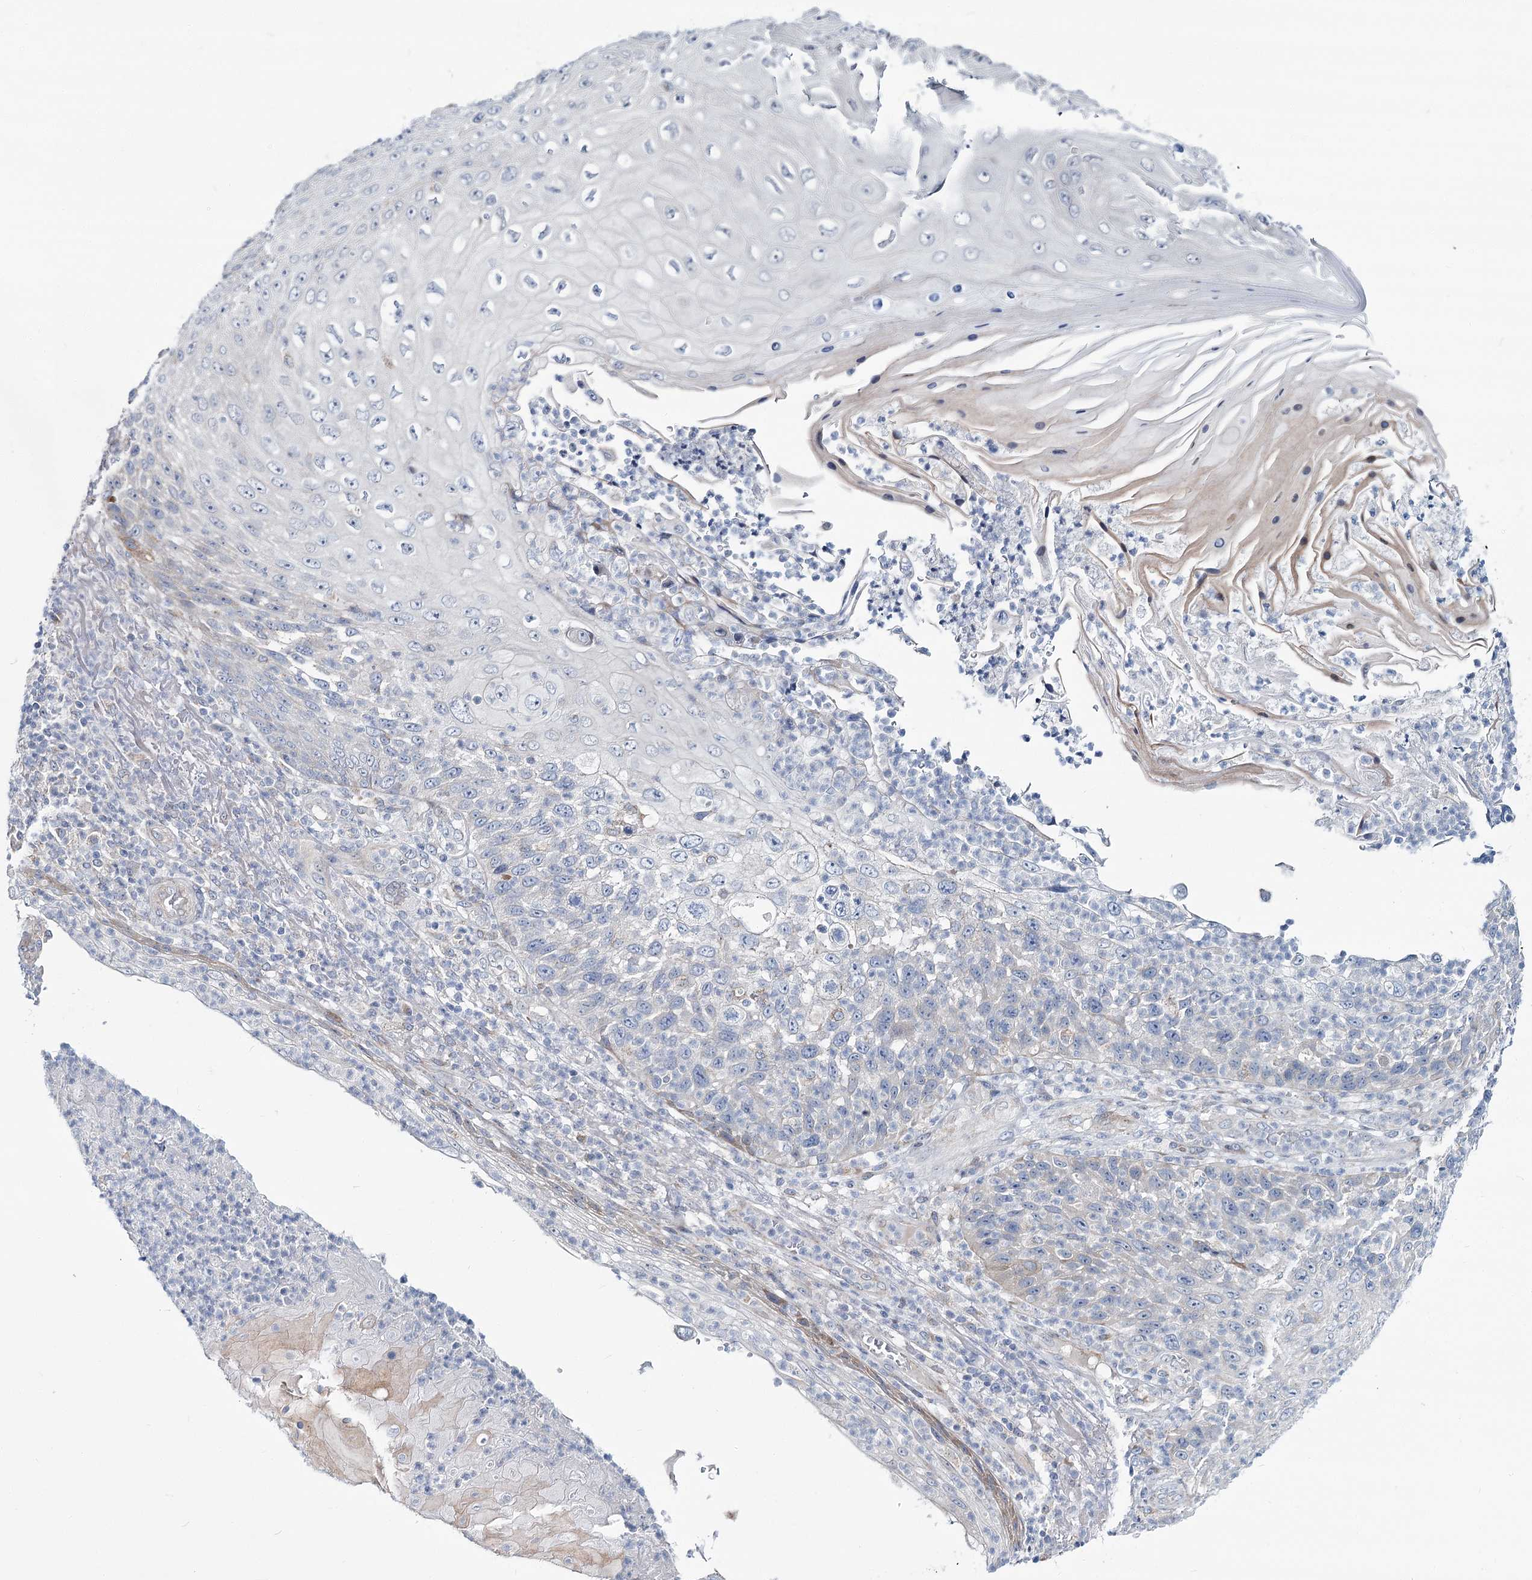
{"staining": {"intensity": "negative", "quantity": "none", "location": "none"}, "tissue": "skin cancer", "cell_type": "Tumor cells", "image_type": "cancer", "snomed": [{"axis": "morphology", "description": "Squamous cell carcinoma, NOS"}, {"axis": "topography", "description": "Skin"}], "caption": "The histopathology image reveals no staining of tumor cells in skin cancer.", "gene": "CPLANE1", "patient": {"sex": "female", "age": 88}}